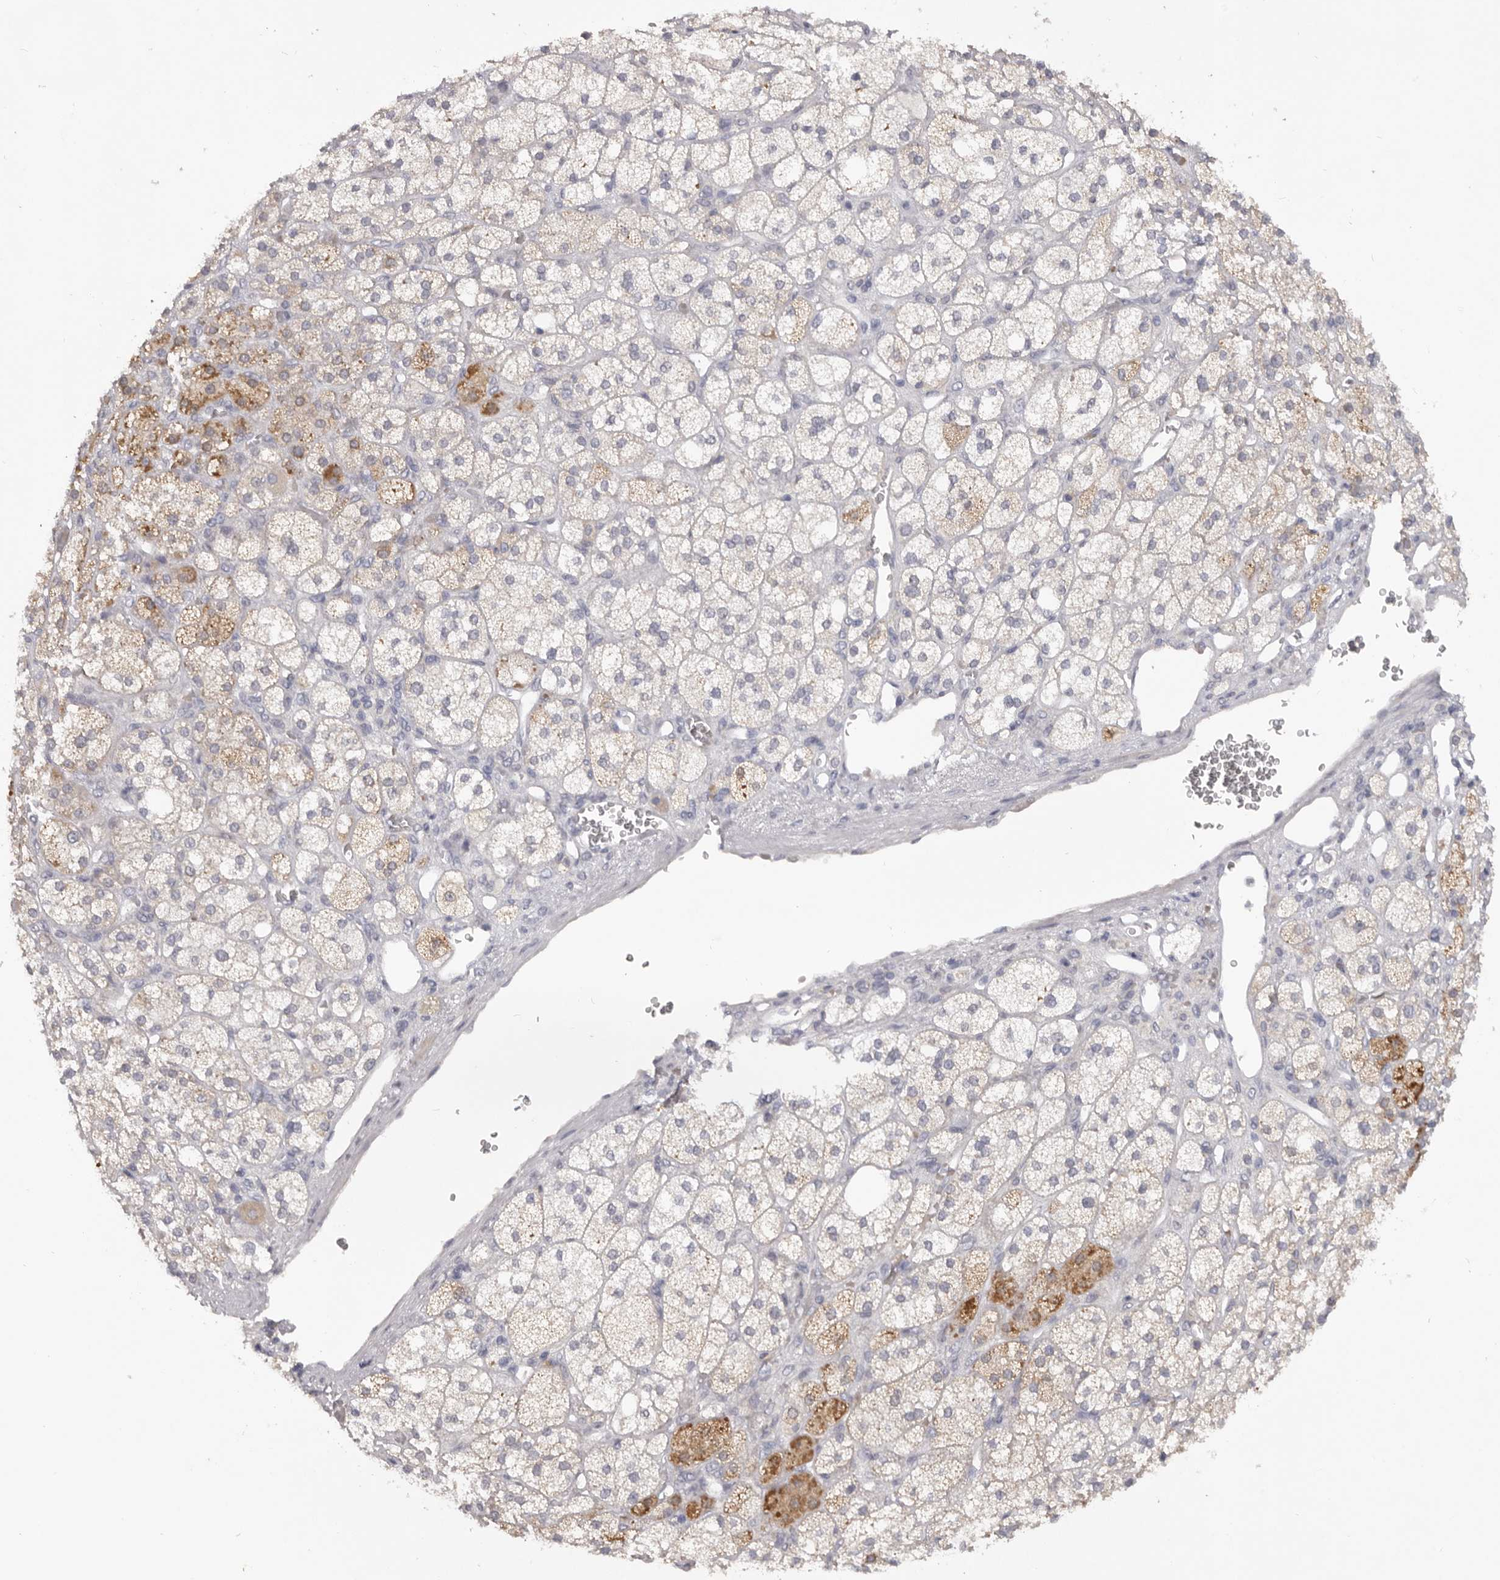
{"staining": {"intensity": "moderate", "quantity": "25%-75%", "location": "cytoplasmic/membranous"}, "tissue": "adrenal gland", "cell_type": "Glandular cells", "image_type": "normal", "snomed": [{"axis": "morphology", "description": "Normal tissue, NOS"}, {"axis": "topography", "description": "Adrenal gland"}], "caption": "Adrenal gland stained with DAB immunohistochemistry (IHC) shows medium levels of moderate cytoplasmic/membranous staining in about 25%-75% of glandular cells. The staining was performed using DAB (3,3'-diaminobenzidine) to visualize the protein expression in brown, while the nuclei were stained in blue with hematoxylin (Magnification: 20x).", "gene": "TNR", "patient": {"sex": "male", "age": 61}}